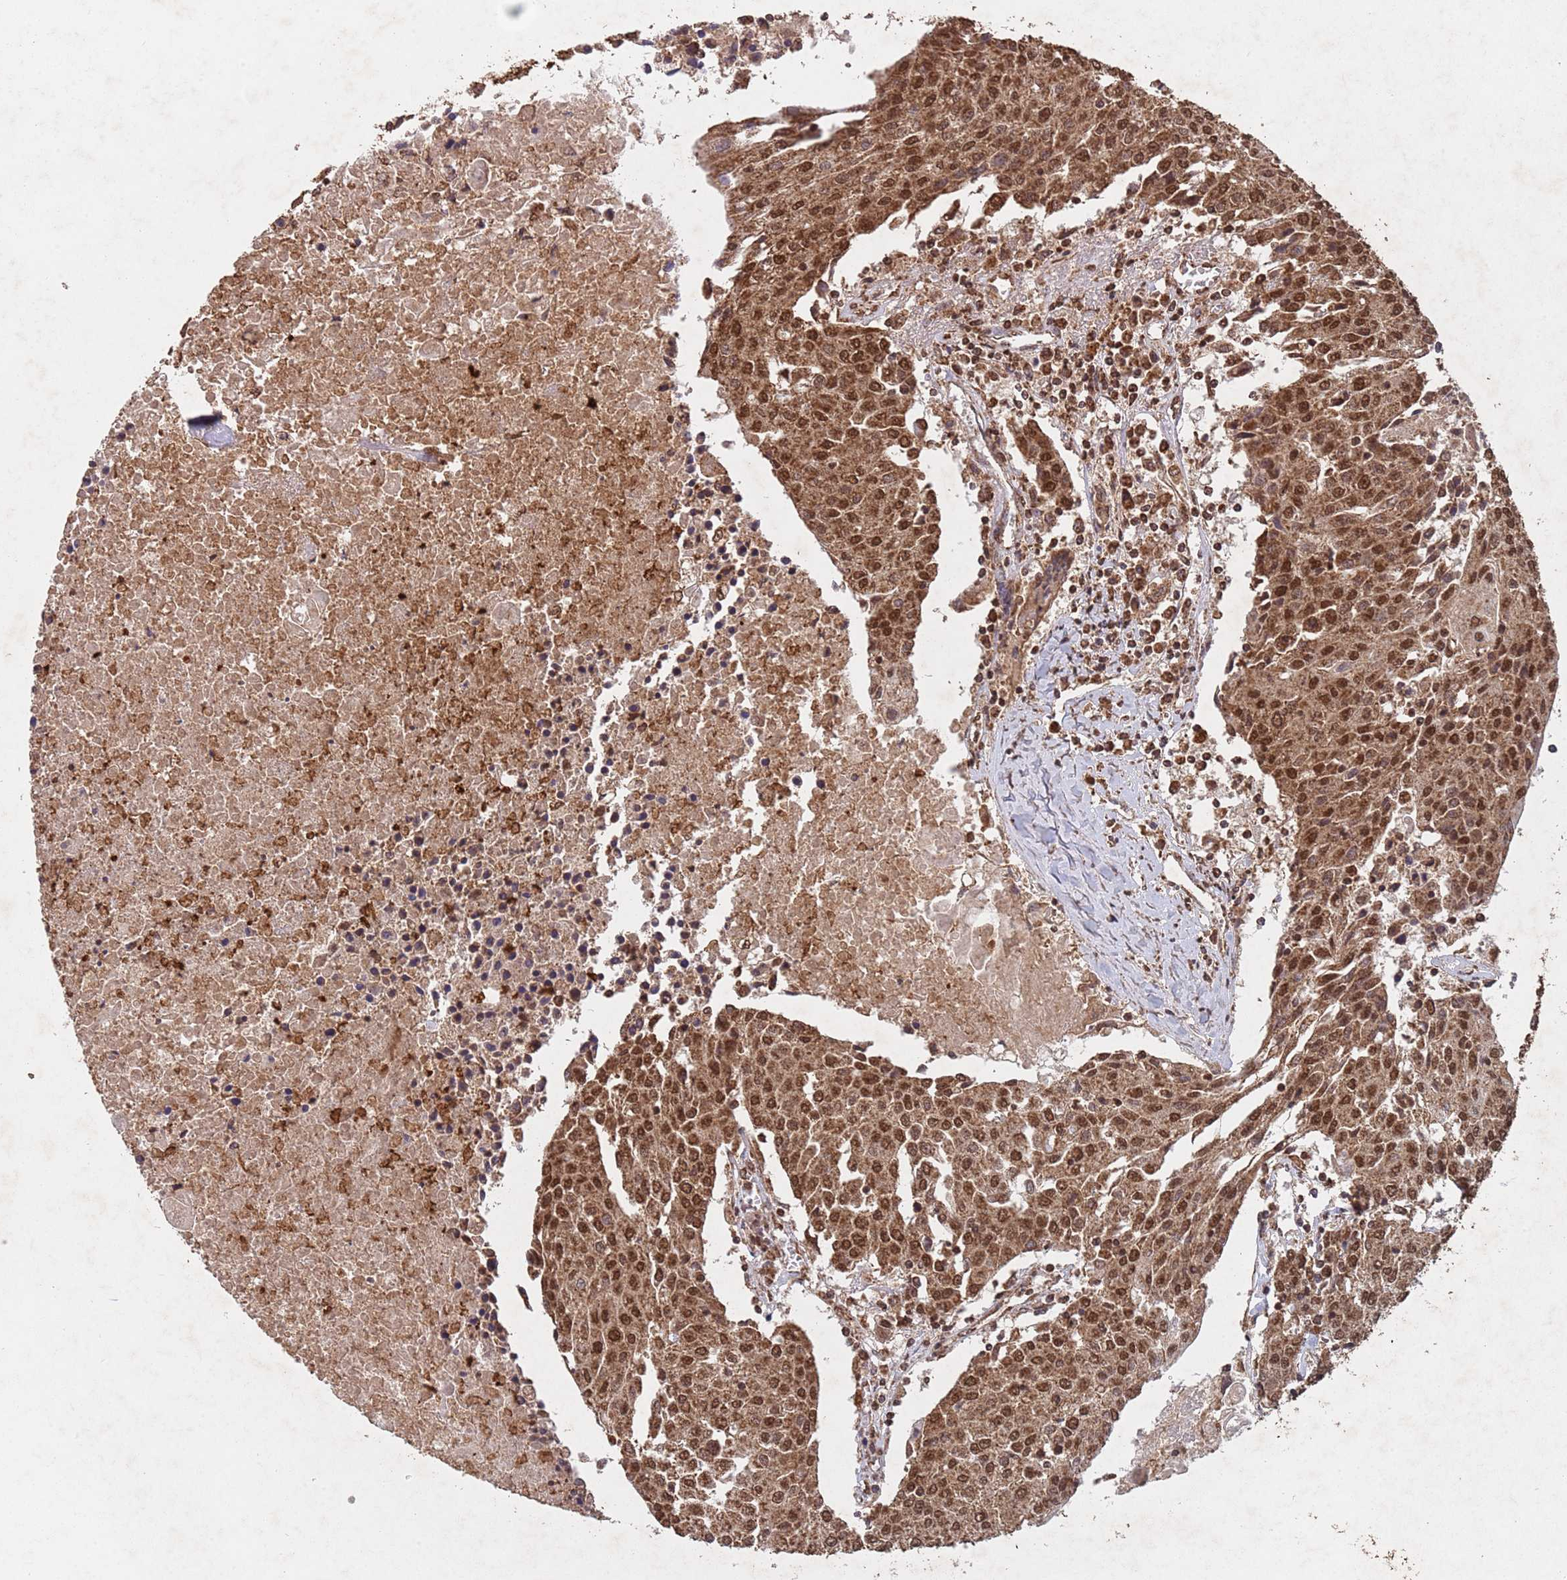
{"staining": {"intensity": "moderate", "quantity": ">75%", "location": "cytoplasmic/membranous,nuclear"}, "tissue": "urothelial cancer", "cell_type": "Tumor cells", "image_type": "cancer", "snomed": [{"axis": "morphology", "description": "Urothelial carcinoma, High grade"}, {"axis": "topography", "description": "Urinary bladder"}], "caption": "Immunohistochemistry (IHC) micrograph of high-grade urothelial carcinoma stained for a protein (brown), which shows medium levels of moderate cytoplasmic/membranous and nuclear positivity in approximately >75% of tumor cells.", "gene": "HDAC10", "patient": {"sex": "female", "age": 85}}